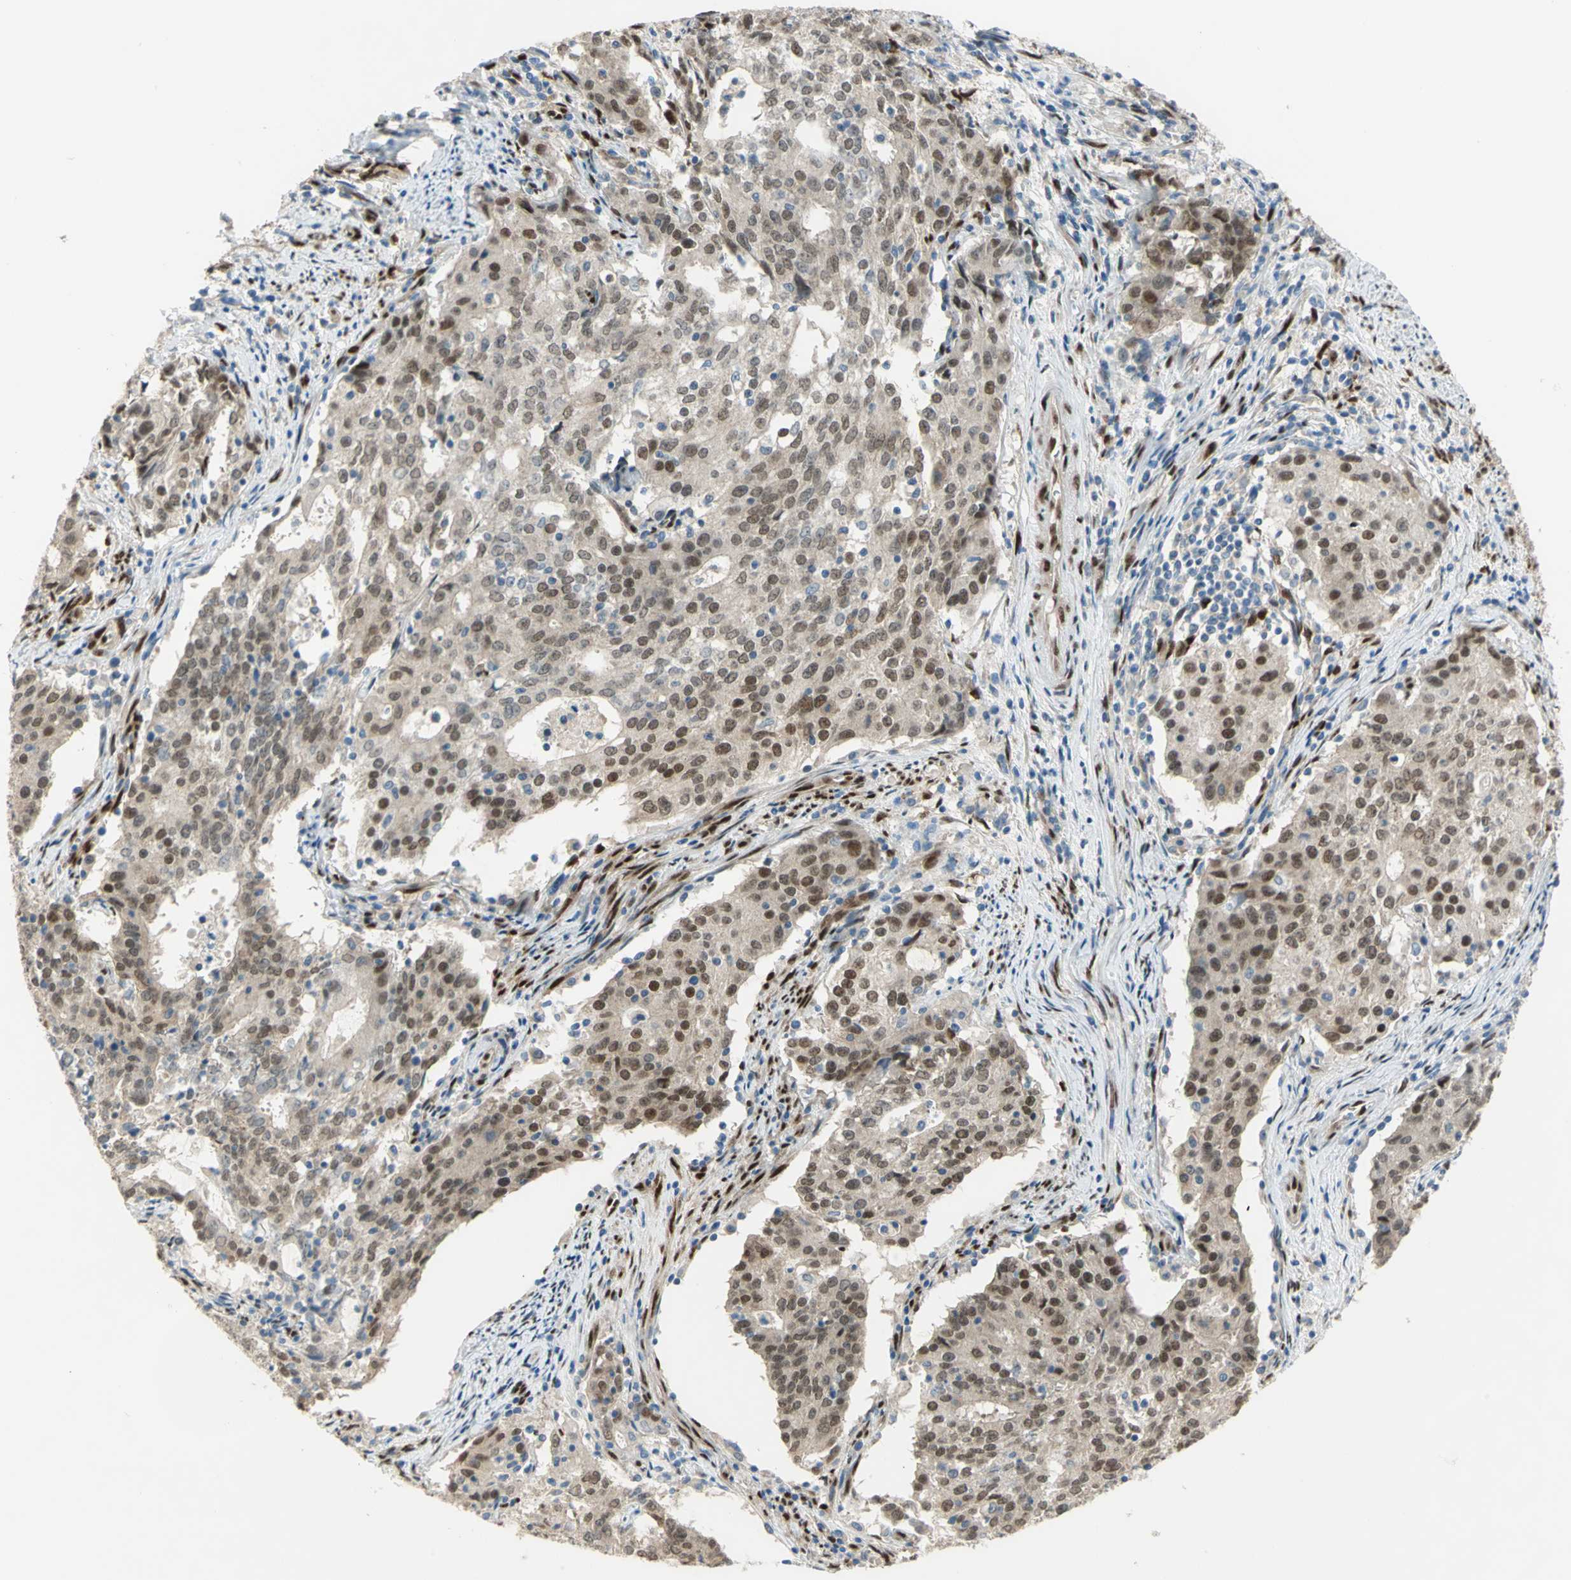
{"staining": {"intensity": "moderate", "quantity": ">75%", "location": "cytoplasmic/membranous,nuclear"}, "tissue": "cervical cancer", "cell_type": "Tumor cells", "image_type": "cancer", "snomed": [{"axis": "morphology", "description": "Adenocarcinoma, NOS"}, {"axis": "topography", "description": "Cervix"}], "caption": "IHC photomicrograph of neoplastic tissue: cervical adenocarcinoma stained using immunohistochemistry (IHC) reveals medium levels of moderate protein expression localized specifically in the cytoplasmic/membranous and nuclear of tumor cells, appearing as a cytoplasmic/membranous and nuclear brown color.", "gene": "RBFOX2", "patient": {"sex": "female", "age": 44}}